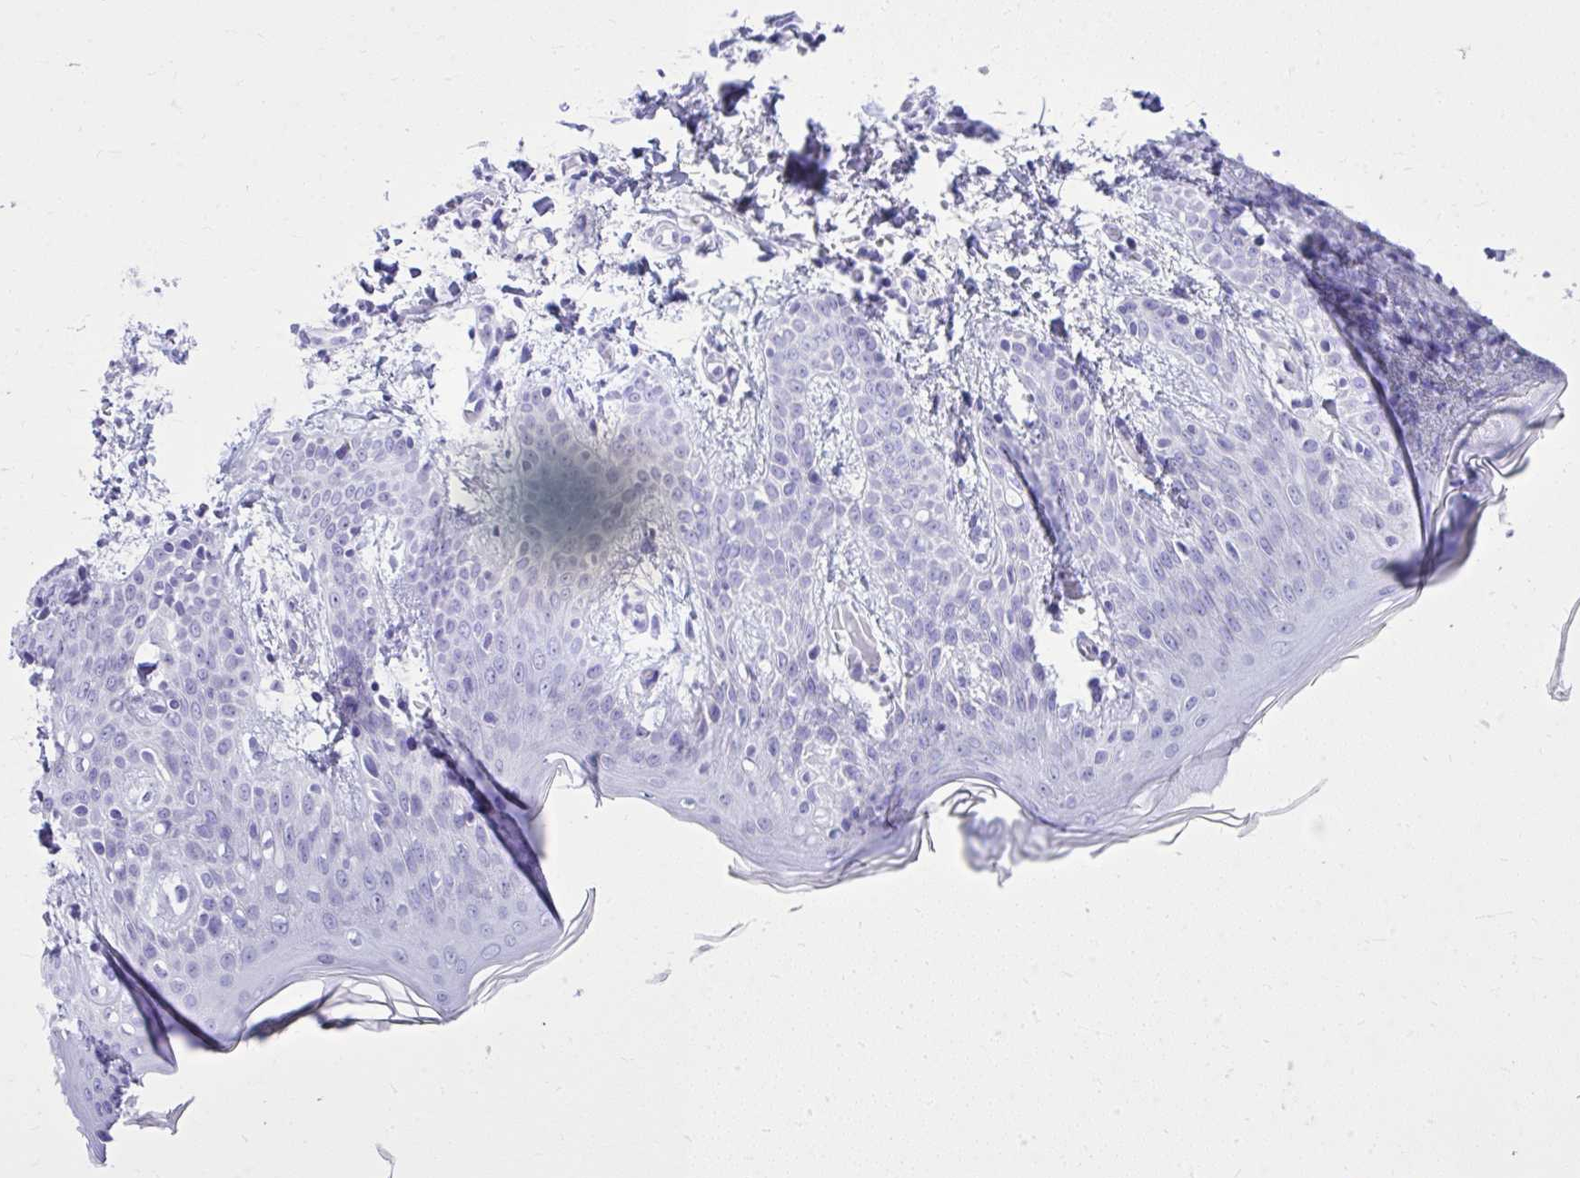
{"staining": {"intensity": "negative", "quantity": "none", "location": "none"}, "tissue": "skin", "cell_type": "Fibroblasts", "image_type": "normal", "snomed": [{"axis": "morphology", "description": "Normal tissue, NOS"}, {"axis": "topography", "description": "Skin"}], "caption": "Fibroblasts show no significant protein positivity in normal skin. (DAB (3,3'-diaminobenzidine) IHC with hematoxylin counter stain).", "gene": "RALYL", "patient": {"sex": "male", "age": 16}}